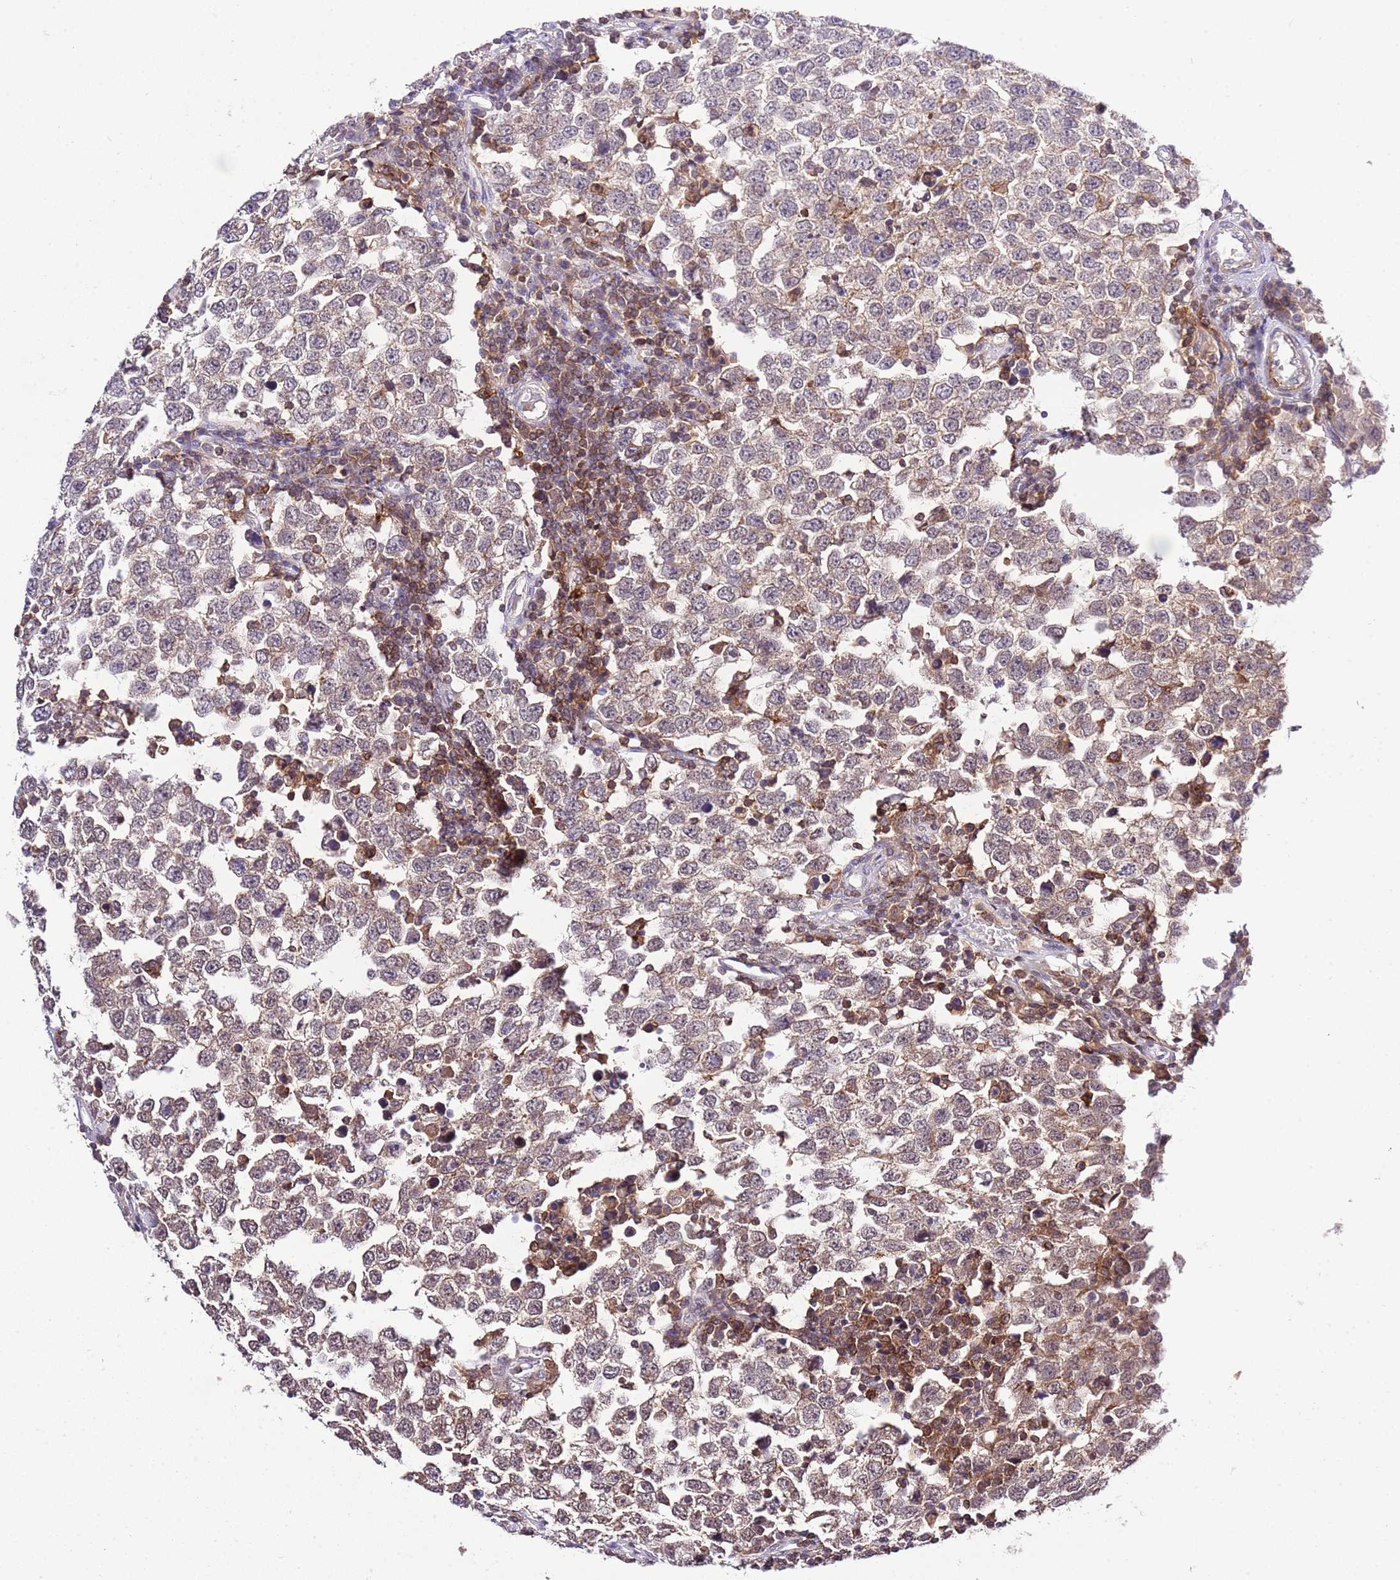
{"staining": {"intensity": "negative", "quantity": "none", "location": "none"}, "tissue": "testis cancer", "cell_type": "Tumor cells", "image_type": "cancer", "snomed": [{"axis": "morphology", "description": "Seminoma, NOS"}, {"axis": "morphology", "description": "Carcinoma, Embryonal, NOS"}, {"axis": "topography", "description": "Testis"}], "caption": "Immunohistochemistry (IHC) micrograph of human testis embryonal carcinoma stained for a protein (brown), which shows no positivity in tumor cells.", "gene": "EFHD1", "patient": {"sex": "male", "age": 28}}